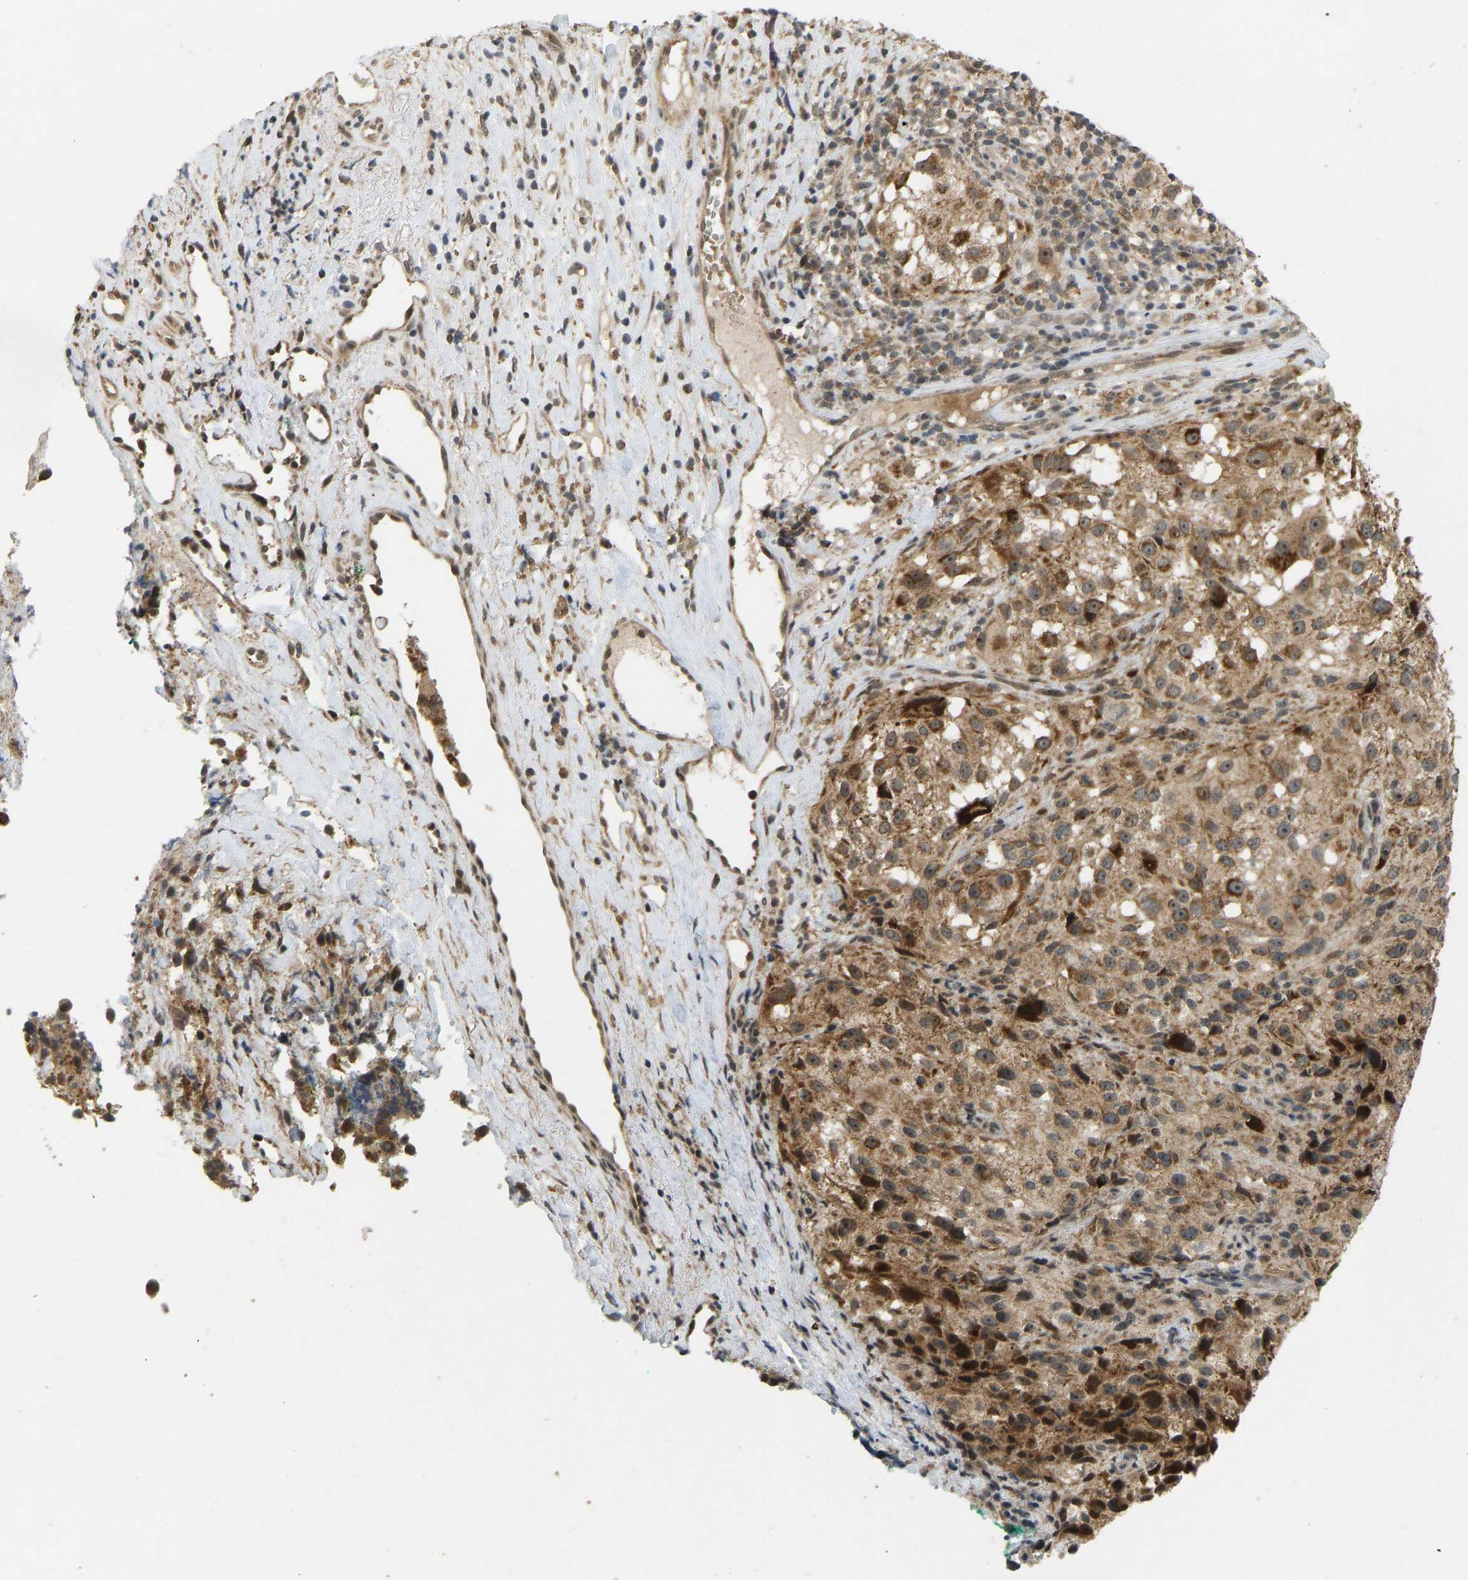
{"staining": {"intensity": "moderate", "quantity": ">75%", "location": "cytoplasmic/membranous"}, "tissue": "melanoma", "cell_type": "Tumor cells", "image_type": "cancer", "snomed": [{"axis": "morphology", "description": "Necrosis, NOS"}, {"axis": "morphology", "description": "Malignant melanoma, NOS"}, {"axis": "topography", "description": "Skin"}], "caption": "Immunohistochemical staining of human melanoma shows moderate cytoplasmic/membranous protein staining in approximately >75% of tumor cells.", "gene": "ACADS", "patient": {"sex": "female", "age": 87}}